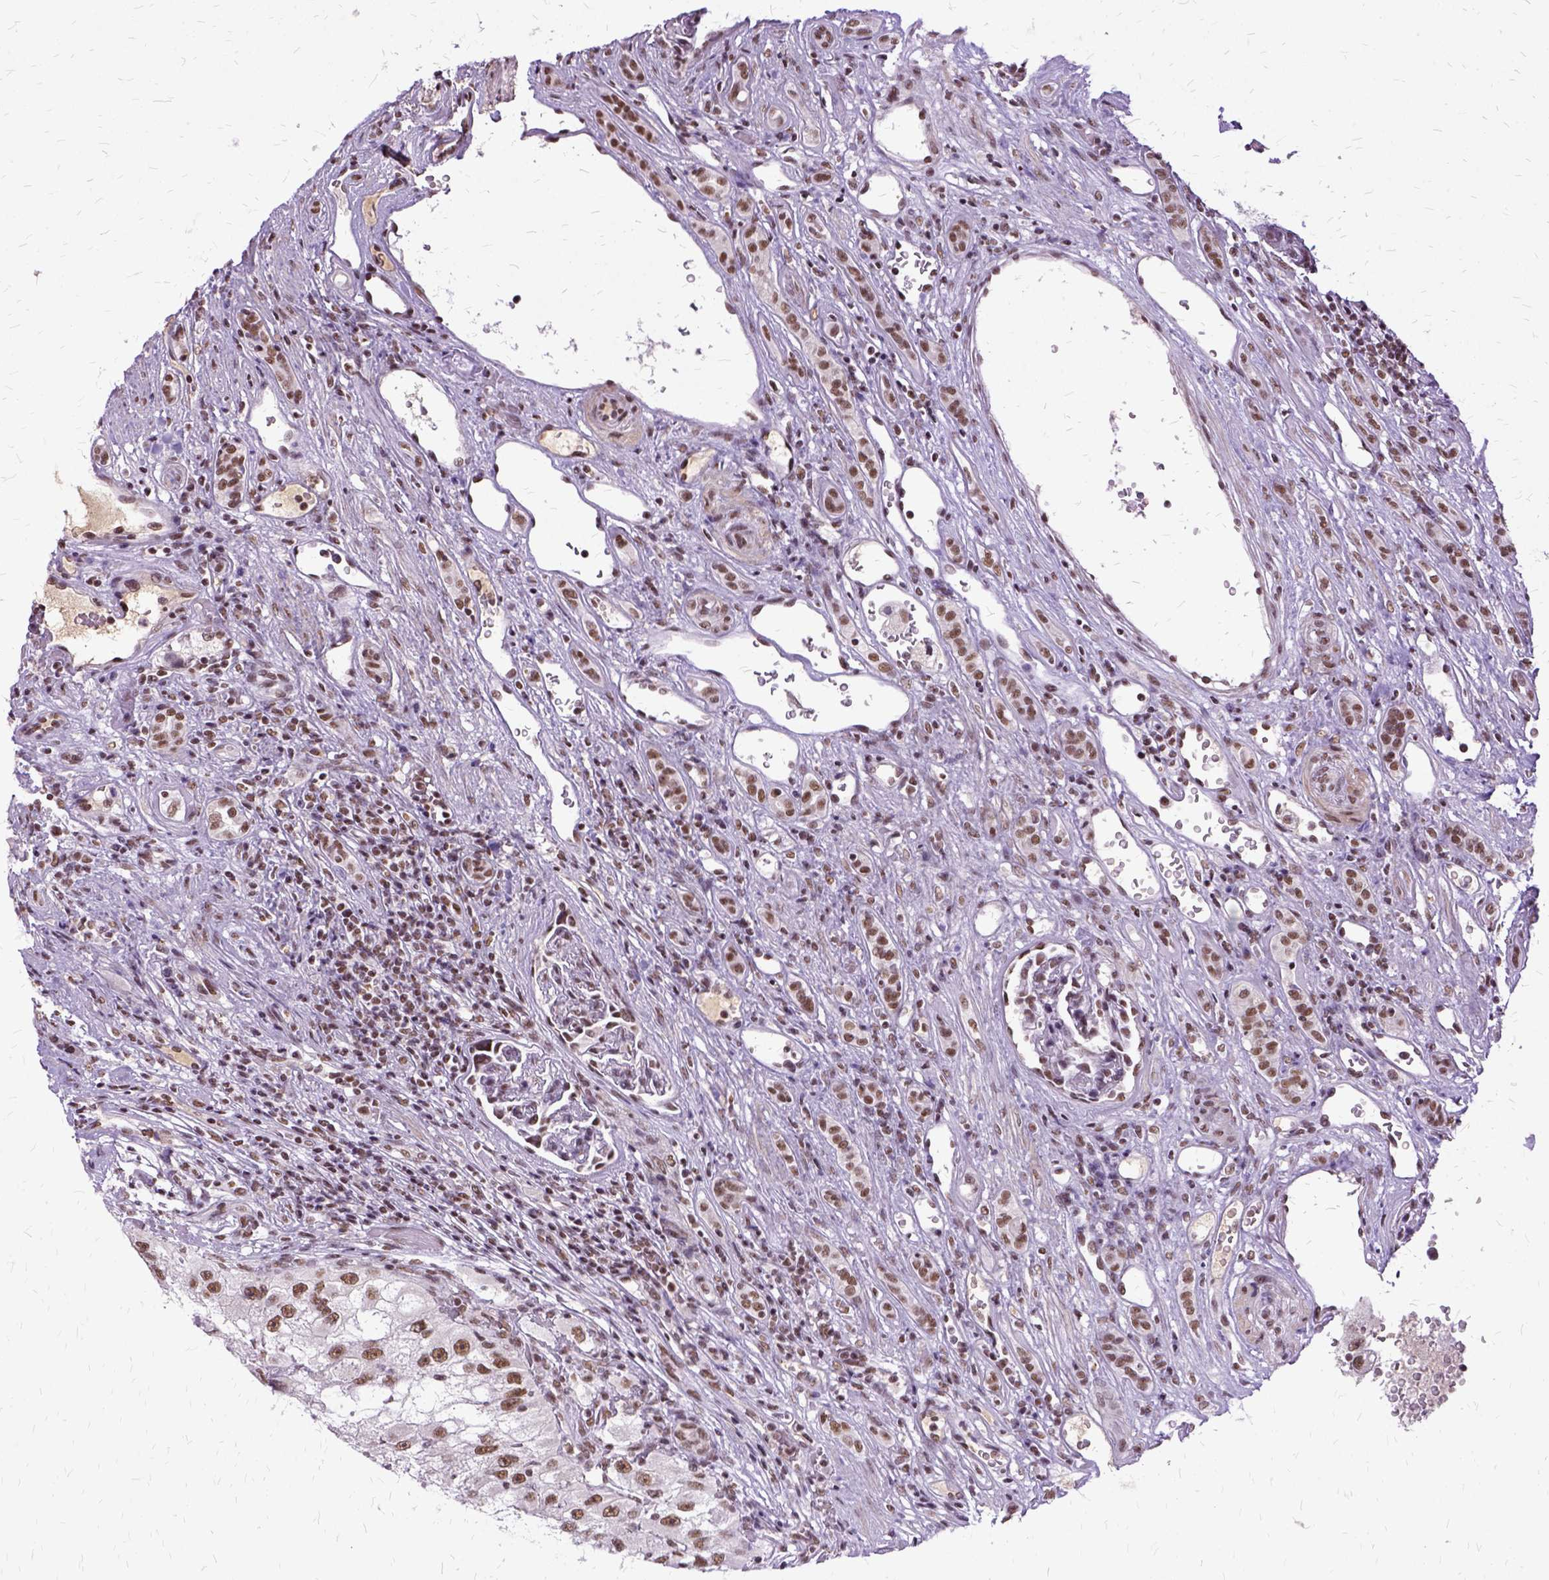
{"staining": {"intensity": "moderate", "quantity": ">75%", "location": "nuclear"}, "tissue": "renal cancer", "cell_type": "Tumor cells", "image_type": "cancer", "snomed": [{"axis": "morphology", "description": "Adenocarcinoma, NOS"}, {"axis": "topography", "description": "Kidney"}], "caption": "IHC (DAB (3,3'-diaminobenzidine)) staining of human renal adenocarcinoma demonstrates moderate nuclear protein expression in about >75% of tumor cells.", "gene": "SETD1A", "patient": {"sex": "male", "age": 63}}